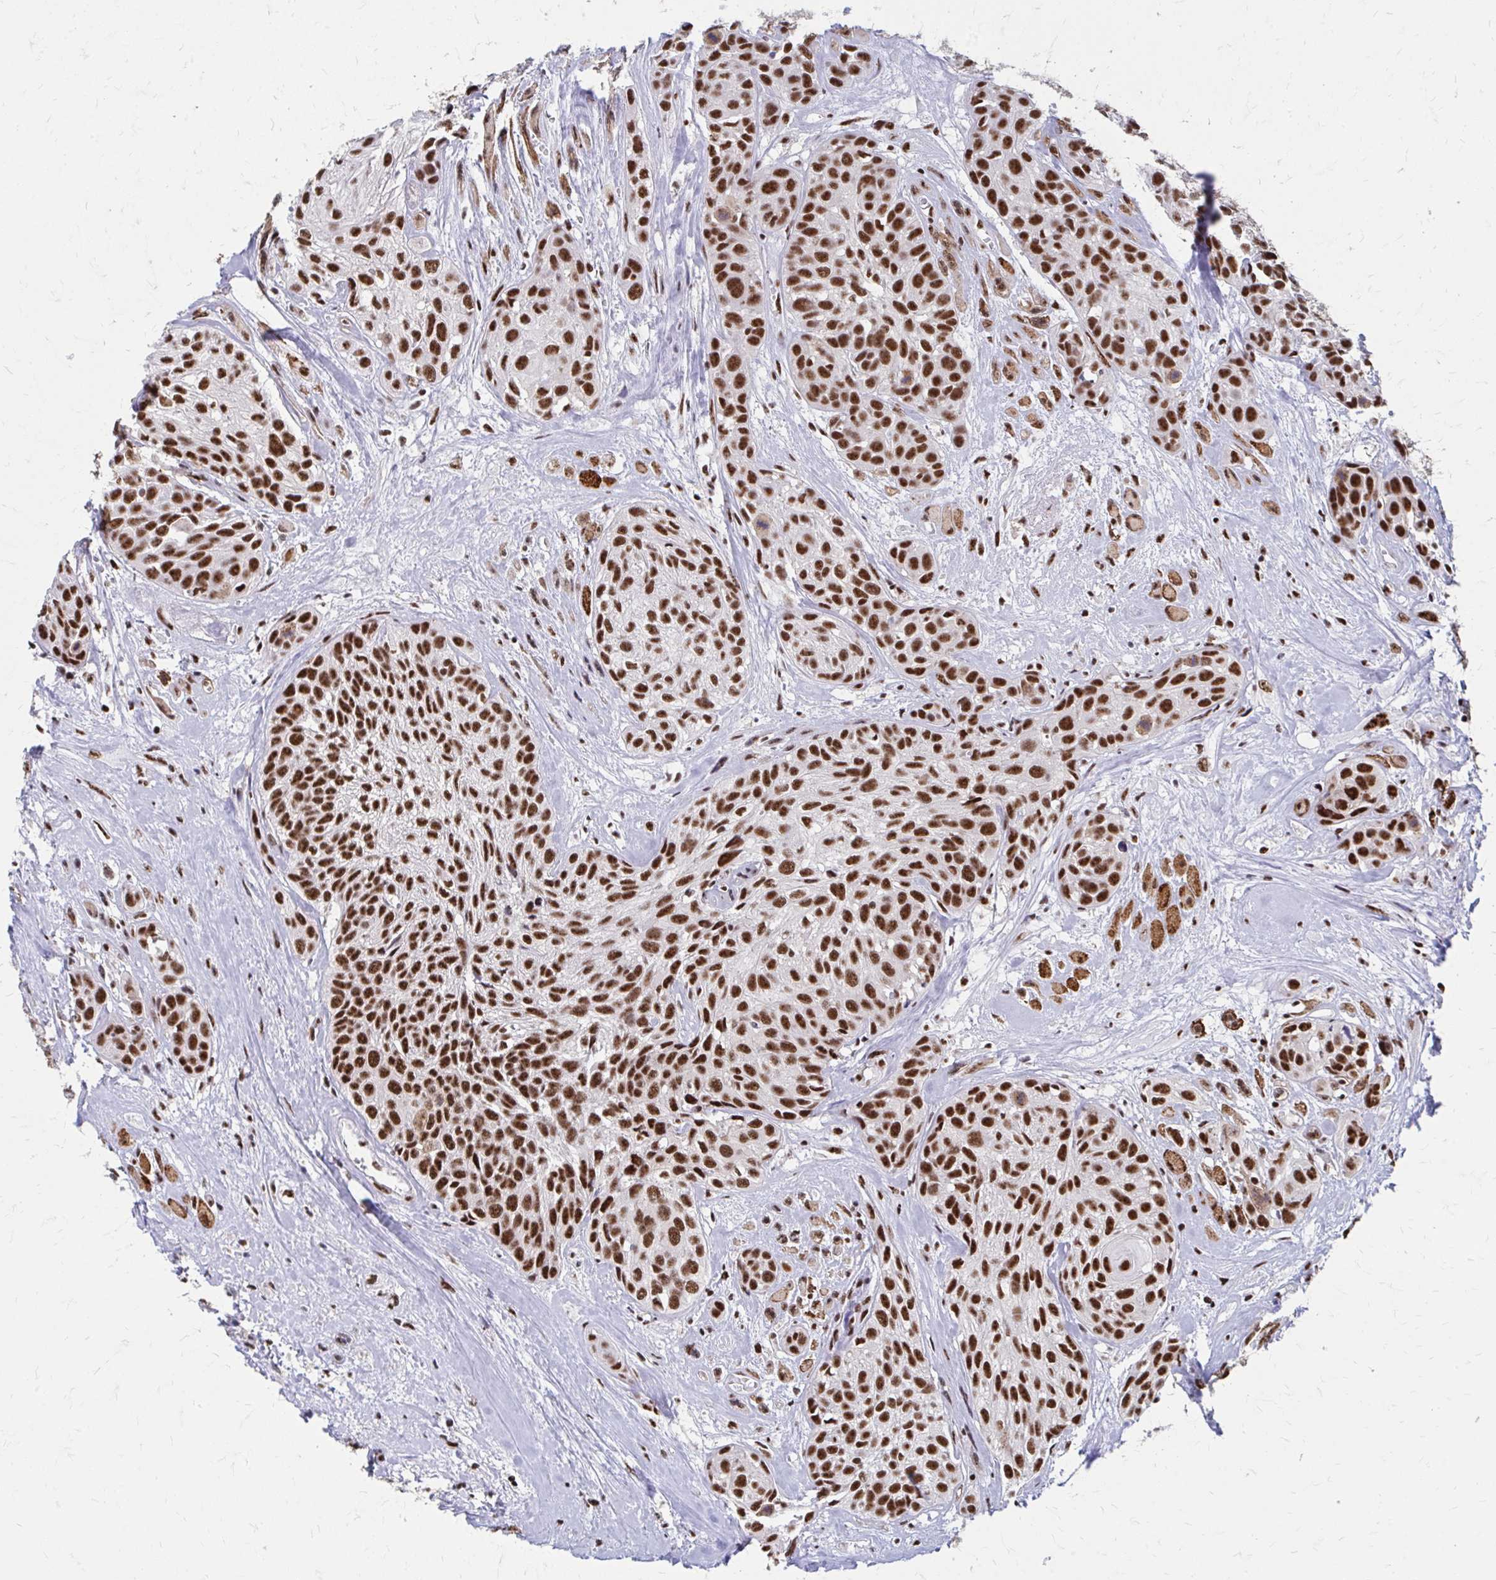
{"staining": {"intensity": "strong", "quantity": ">75%", "location": "nuclear"}, "tissue": "head and neck cancer", "cell_type": "Tumor cells", "image_type": "cancer", "snomed": [{"axis": "morphology", "description": "Squamous cell carcinoma, NOS"}, {"axis": "topography", "description": "Head-Neck"}], "caption": "Strong nuclear staining is identified in about >75% of tumor cells in head and neck cancer.", "gene": "CNKSR3", "patient": {"sex": "female", "age": 50}}